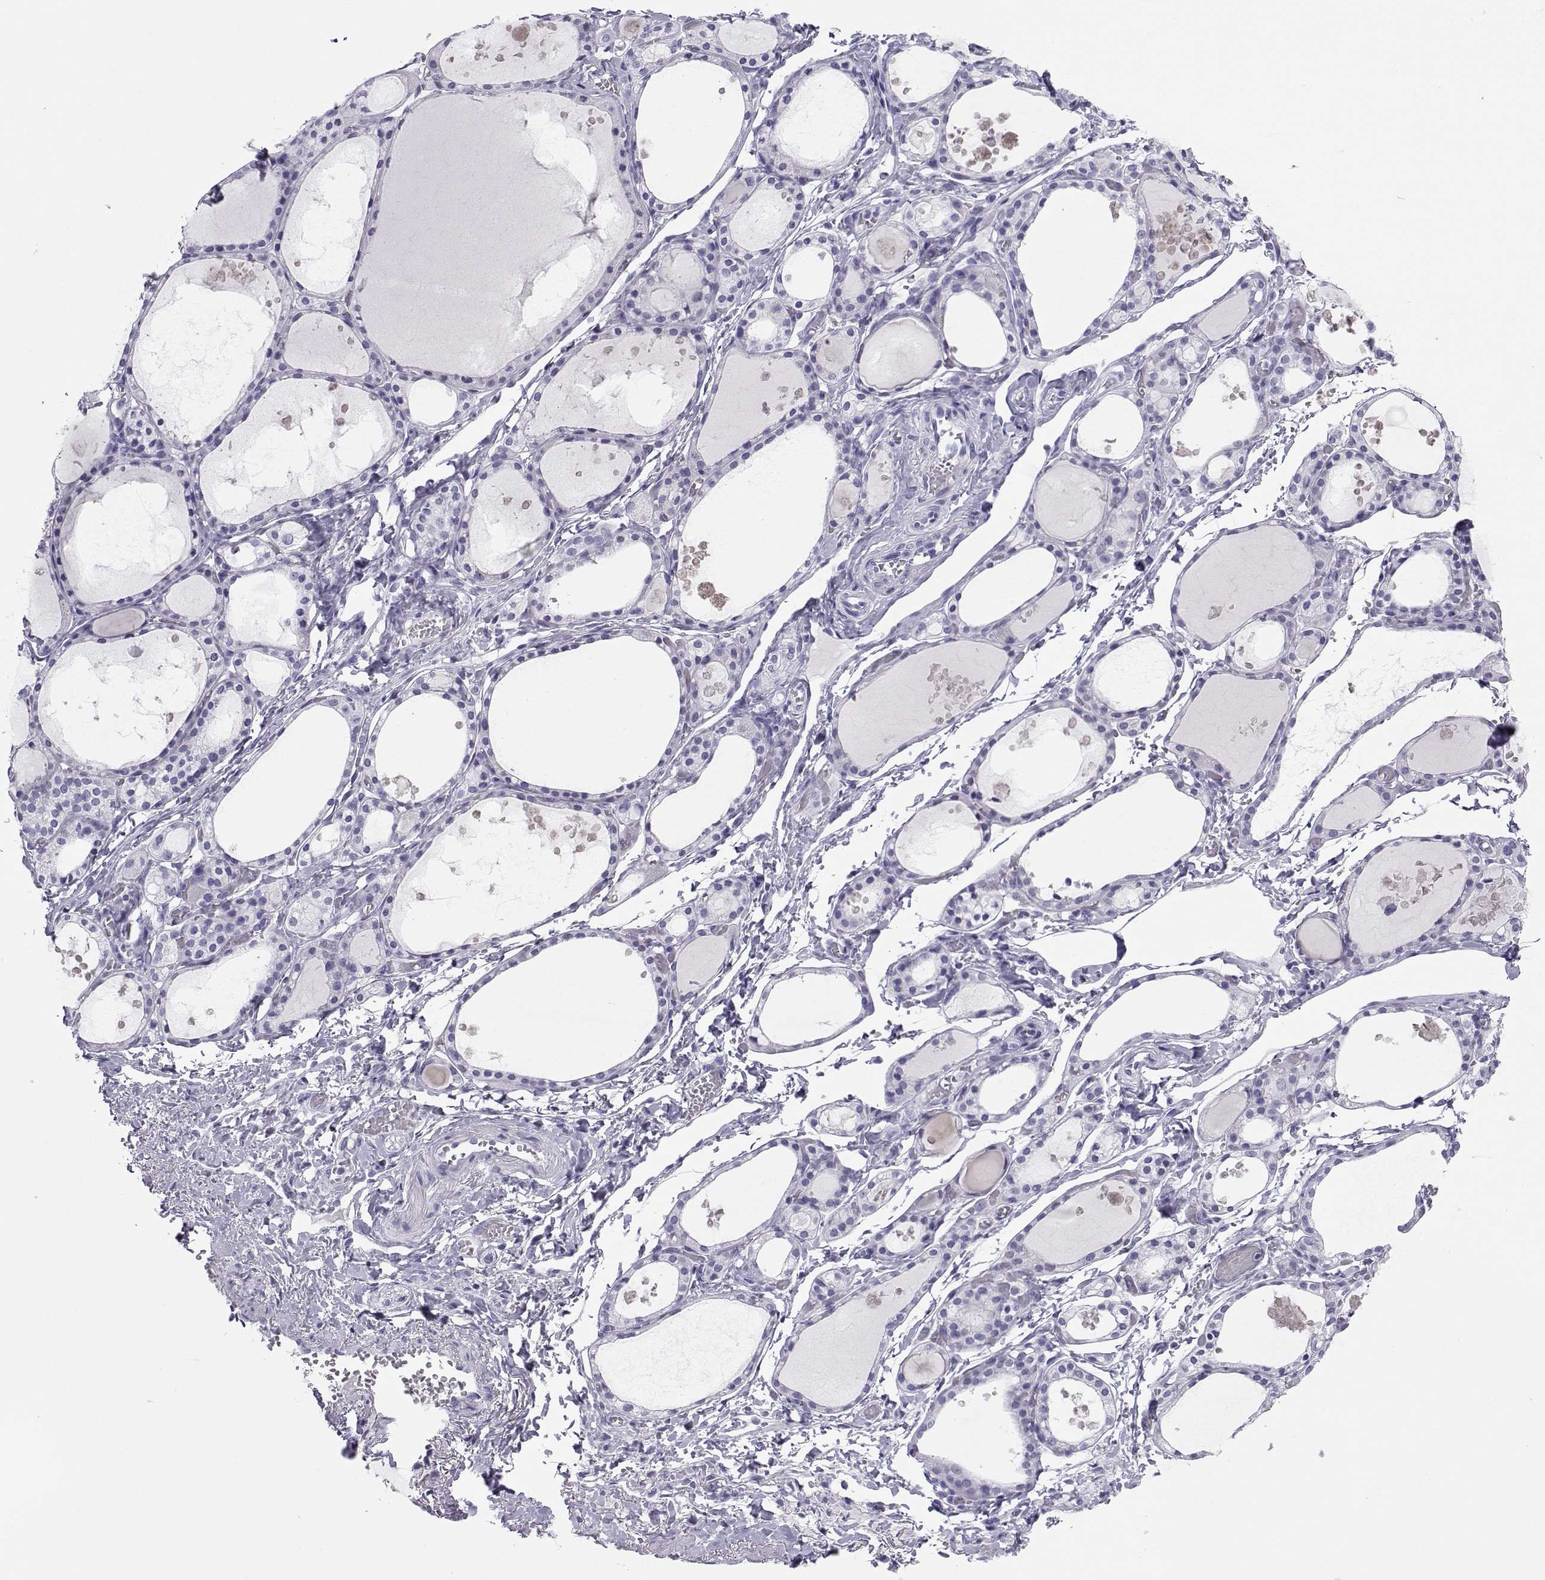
{"staining": {"intensity": "negative", "quantity": "none", "location": "none"}, "tissue": "thyroid gland", "cell_type": "Glandular cells", "image_type": "normal", "snomed": [{"axis": "morphology", "description": "Normal tissue, NOS"}, {"axis": "topography", "description": "Thyroid gland"}], "caption": "Immunohistochemistry of unremarkable thyroid gland demonstrates no staining in glandular cells.", "gene": "SST", "patient": {"sex": "male", "age": 68}}